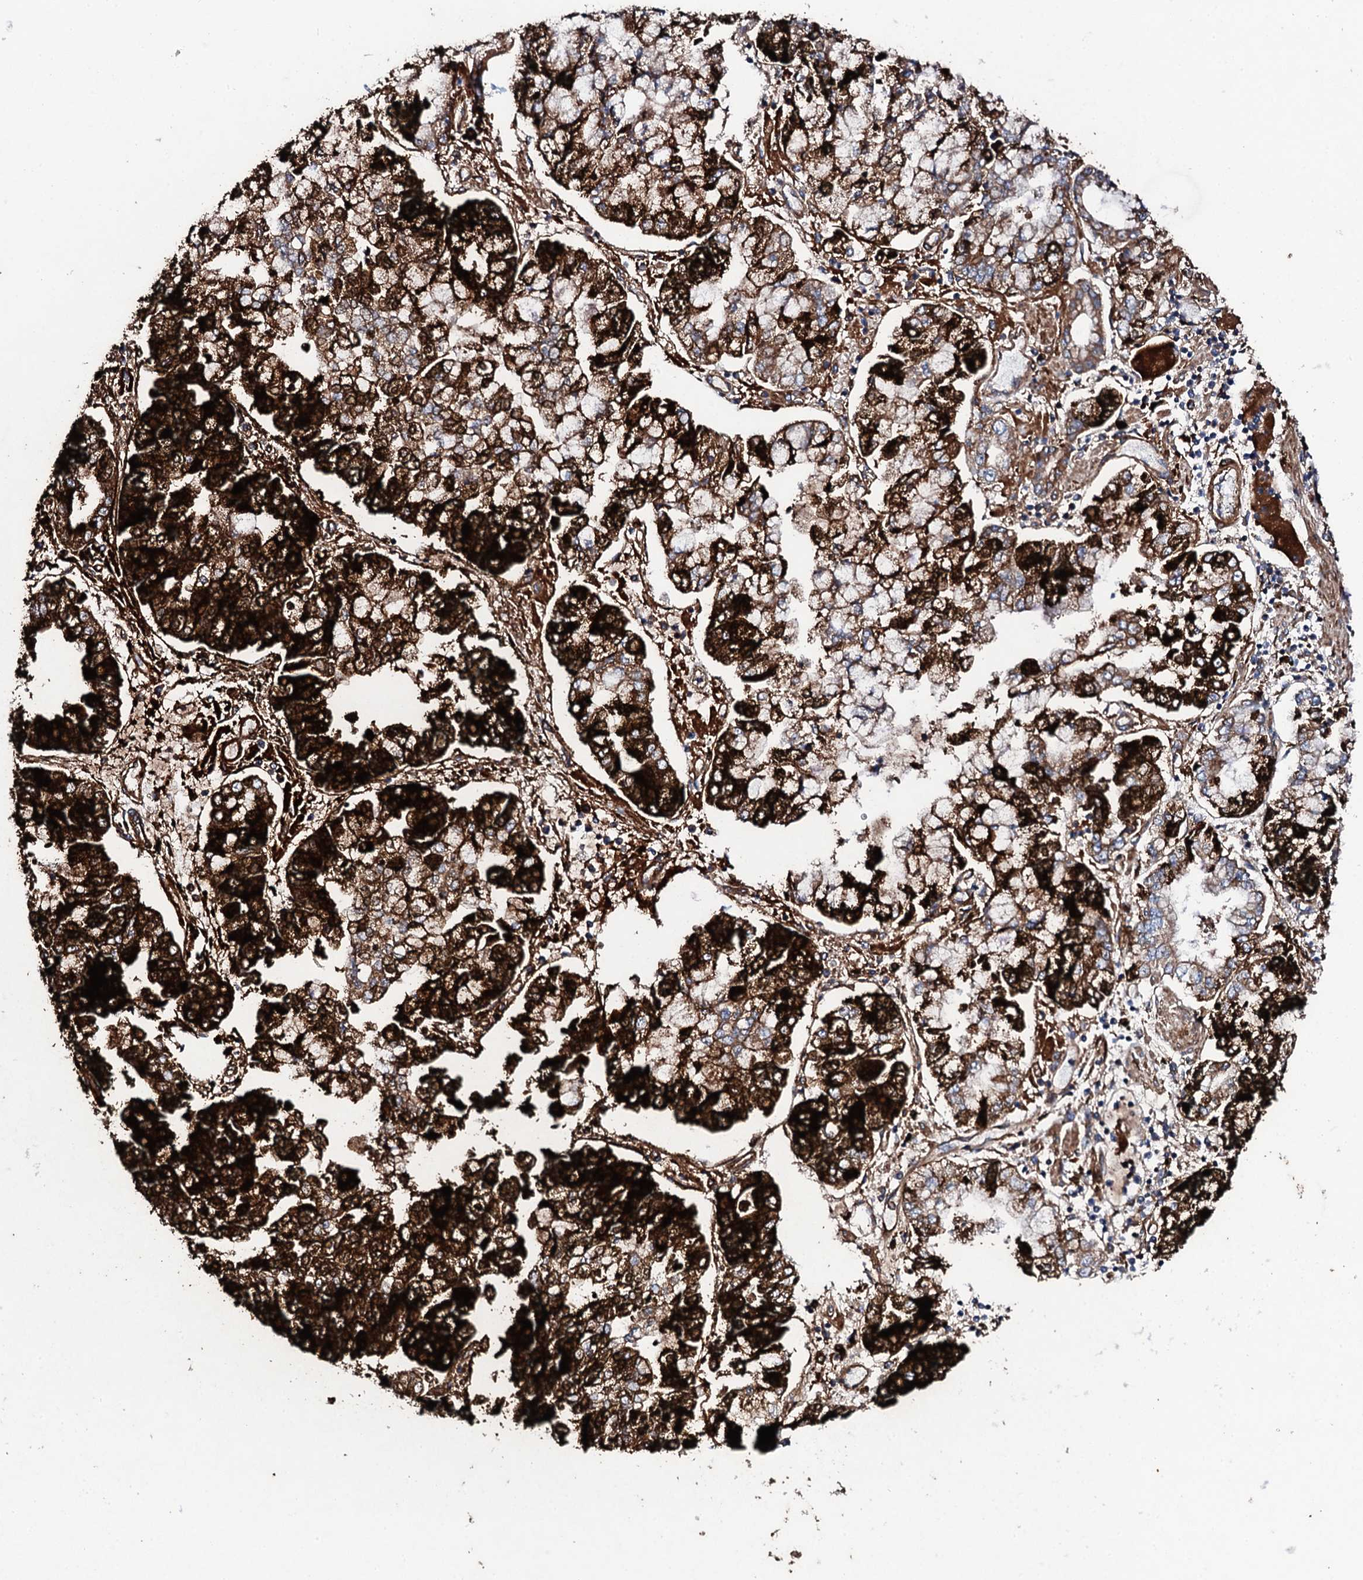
{"staining": {"intensity": "strong", "quantity": ">75%", "location": "cytoplasmic/membranous"}, "tissue": "stomach cancer", "cell_type": "Tumor cells", "image_type": "cancer", "snomed": [{"axis": "morphology", "description": "Adenocarcinoma, NOS"}, {"axis": "topography", "description": "Stomach"}], "caption": "Immunohistochemical staining of human adenocarcinoma (stomach) displays strong cytoplasmic/membranous protein expression in about >75% of tumor cells.", "gene": "LIPT2", "patient": {"sex": "male", "age": 76}}